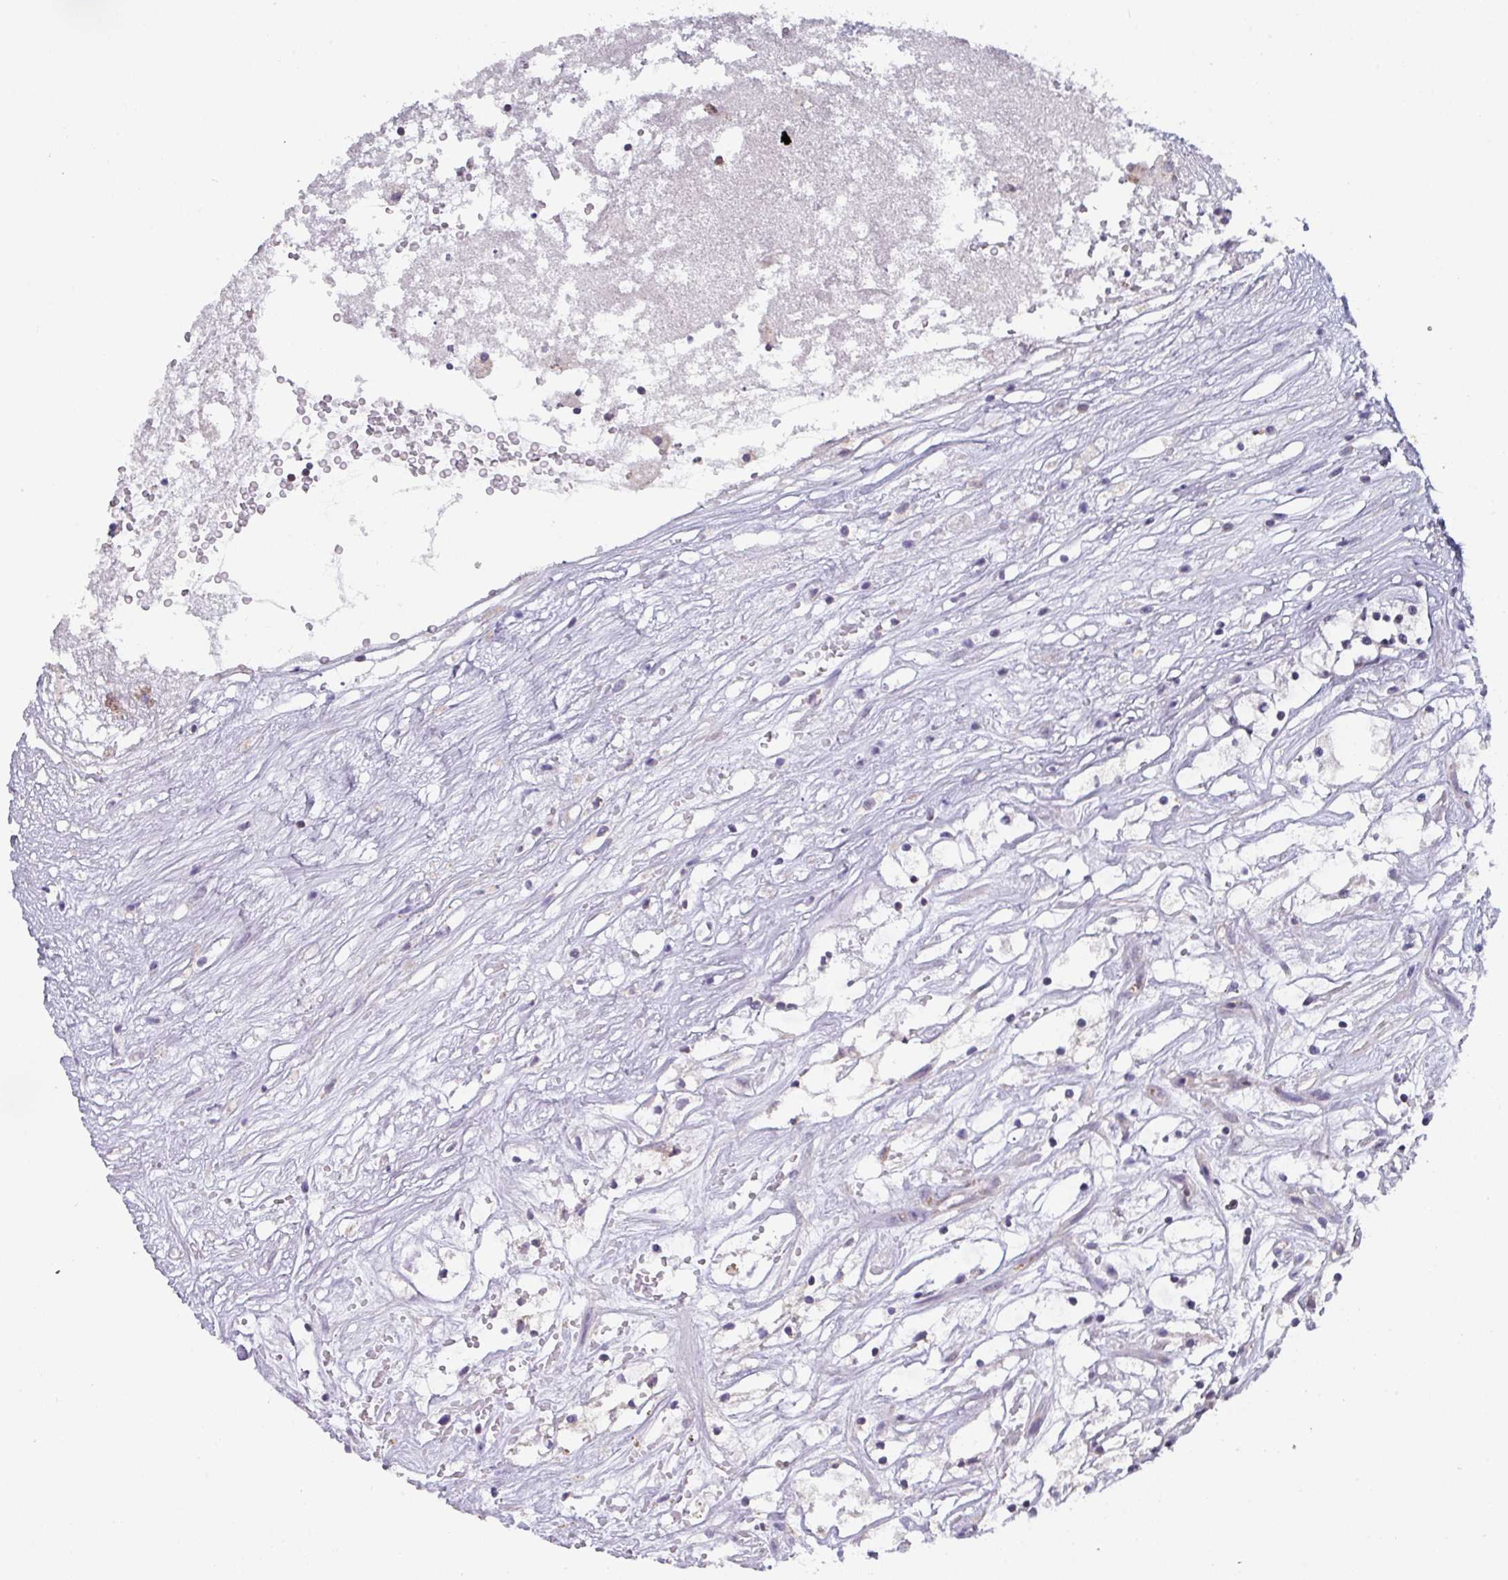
{"staining": {"intensity": "negative", "quantity": "none", "location": "none"}, "tissue": "renal cancer", "cell_type": "Tumor cells", "image_type": "cancer", "snomed": [{"axis": "morphology", "description": "Adenocarcinoma, NOS"}, {"axis": "topography", "description": "Kidney"}], "caption": "The histopathology image displays no staining of tumor cells in adenocarcinoma (renal).", "gene": "DCAF12L2", "patient": {"sex": "male", "age": 59}}